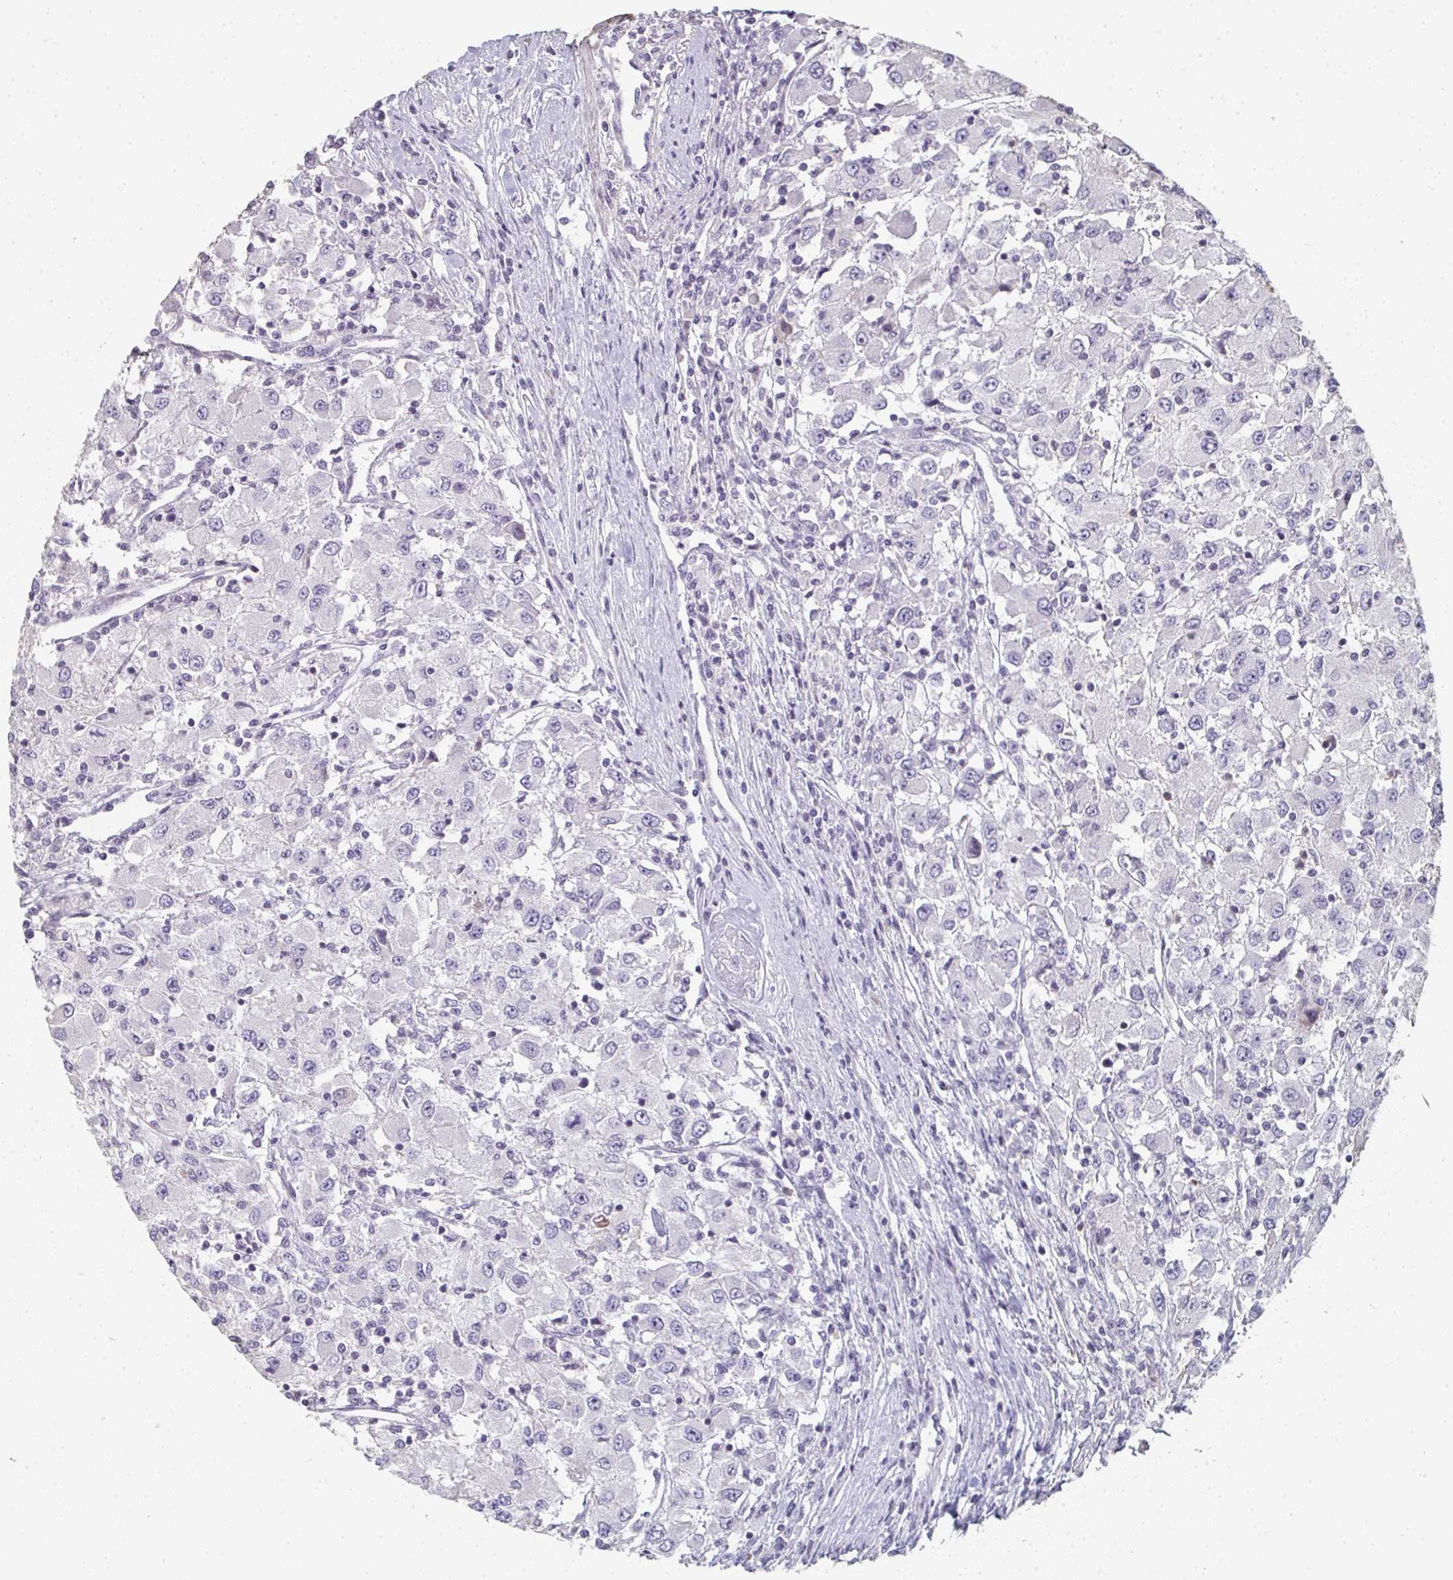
{"staining": {"intensity": "negative", "quantity": "none", "location": "none"}, "tissue": "renal cancer", "cell_type": "Tumor cells", "image_type": "cancer", "snomed": [{"axis": "morphology", "description": "Adenocarcinoma, NOS"}, {"axis": "topography", "description": "Kidney"}], "caption": "Immunohistochemical staining of renal cancer (adenocarcinoma) displays no significant expression in tumor cells.", "gene": "A1CF", "patient": {"sex": "female", "age": 67}}